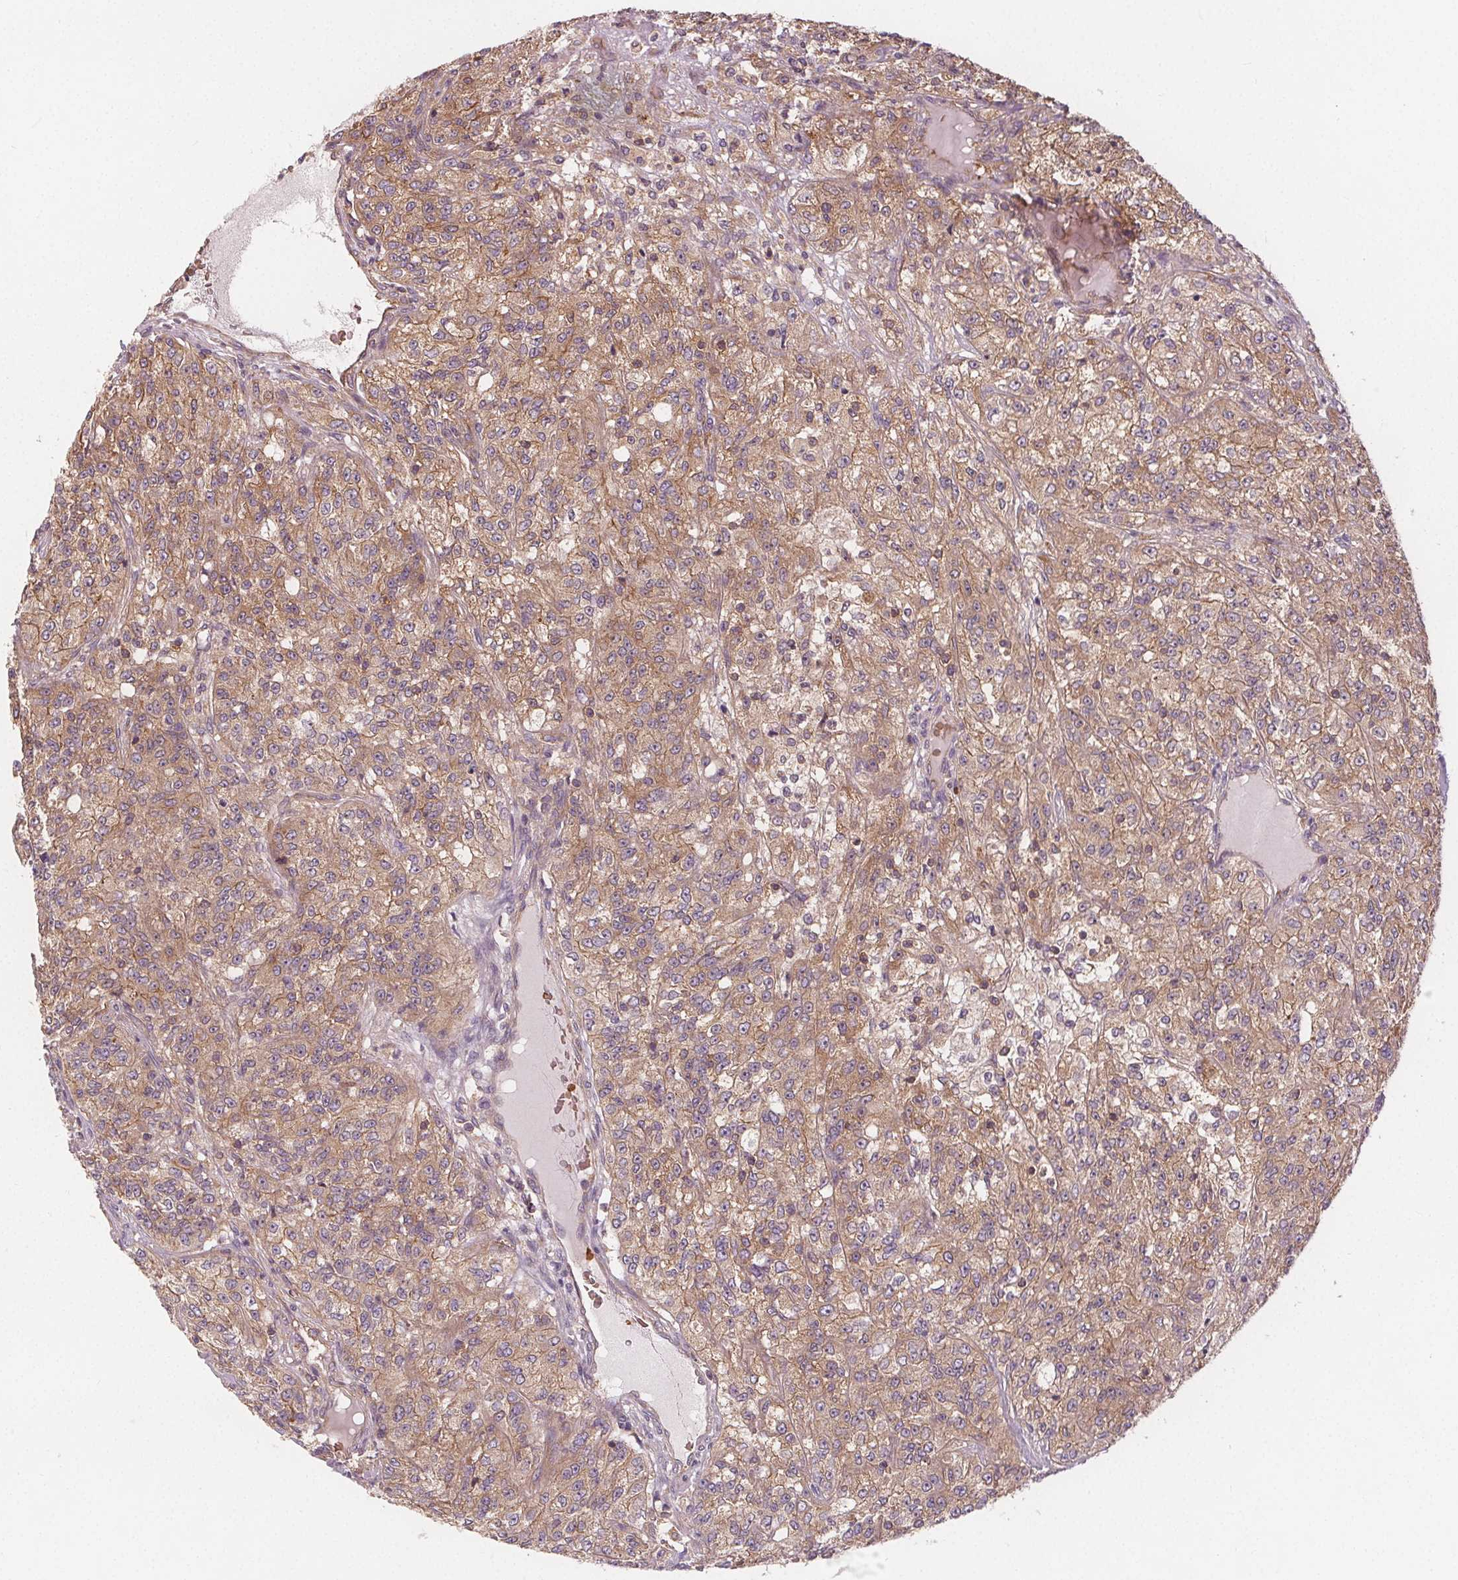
{"staining": {"intensity": "moderate", "quantity": ">75%", "location": "cytoplasmic/membranous"}, "tissue": "renal cancer", "cell_type": "Tumor cells", "image_type": "cancer", "snomed": [{"axis": "morphology", "description": "Adenocarcinoma, NOS"}, {"axis": "topography", "description": "Kidney"}], "caption": "A high-resolution histopathology image shows immunohistochemistry (IHC) staining of adenocarcinoma (renal), which demonstrates moderate cytoplasmic/membranous expression in approximately >75% of tumor cells.", "gene": "EIF3D", "patient": {"sex": "female", "age": 63}}